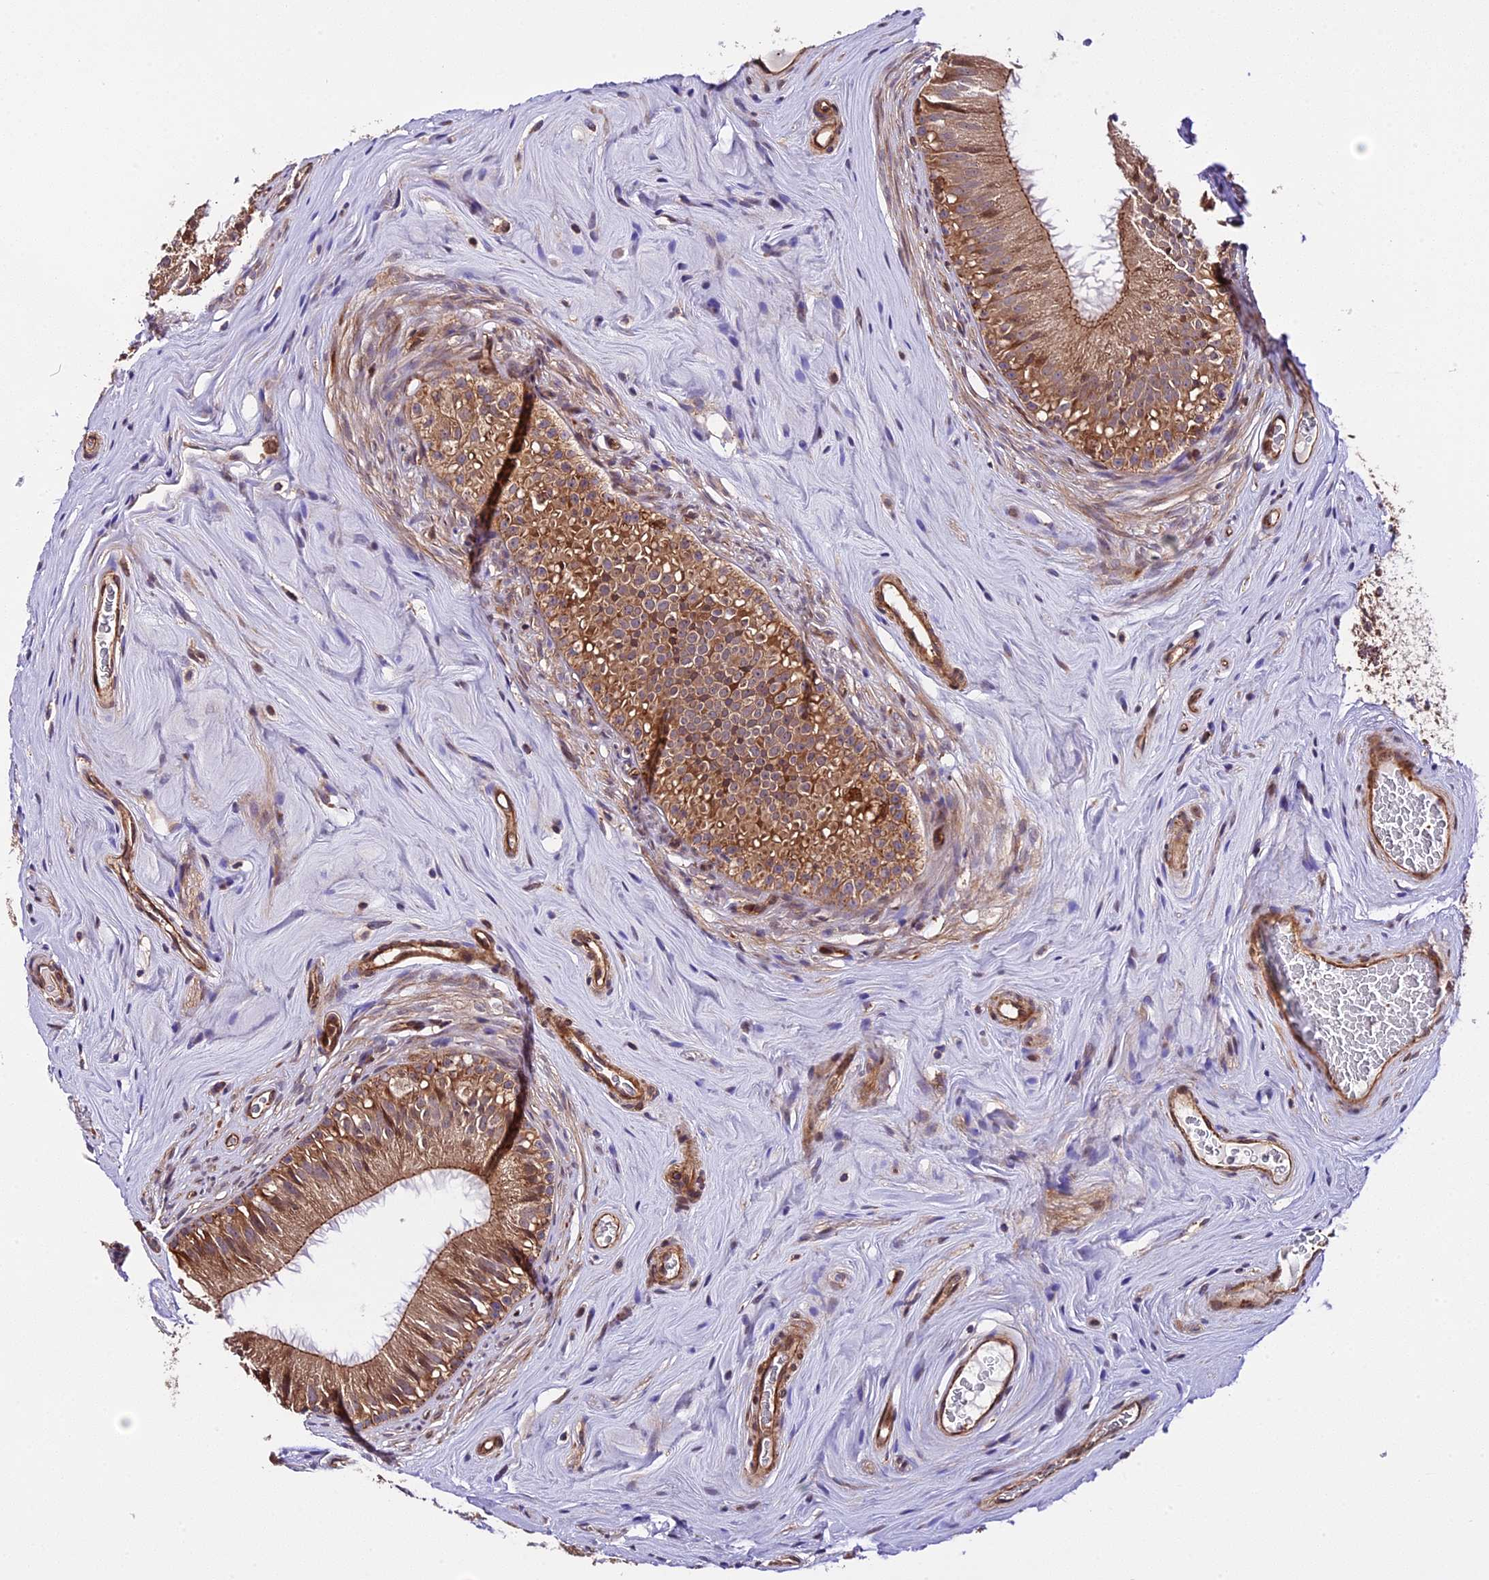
{"staining": {"intensity": "moderate", "quantity": ">75%", "location": "cytoplasmic/membranous"}, "tissue": "epididymis", "cell_type": "Glandular cells", "image_type": "normal", "snomed": [{"axis": "morphology", "description": "Normal tissue, NOS"}, {"axis": "topography", "description": "Epididymis"}], "caption": "Glandular cells exhibit moderate cytoplasmic/membranous positivity in approximately >75% of cells in benign epididymis. (brown staining indicates protein expression, while blue staining denotes nuclei).", "gene": "HERPUD1", "patient": {"sex": "male", "age": 45}}